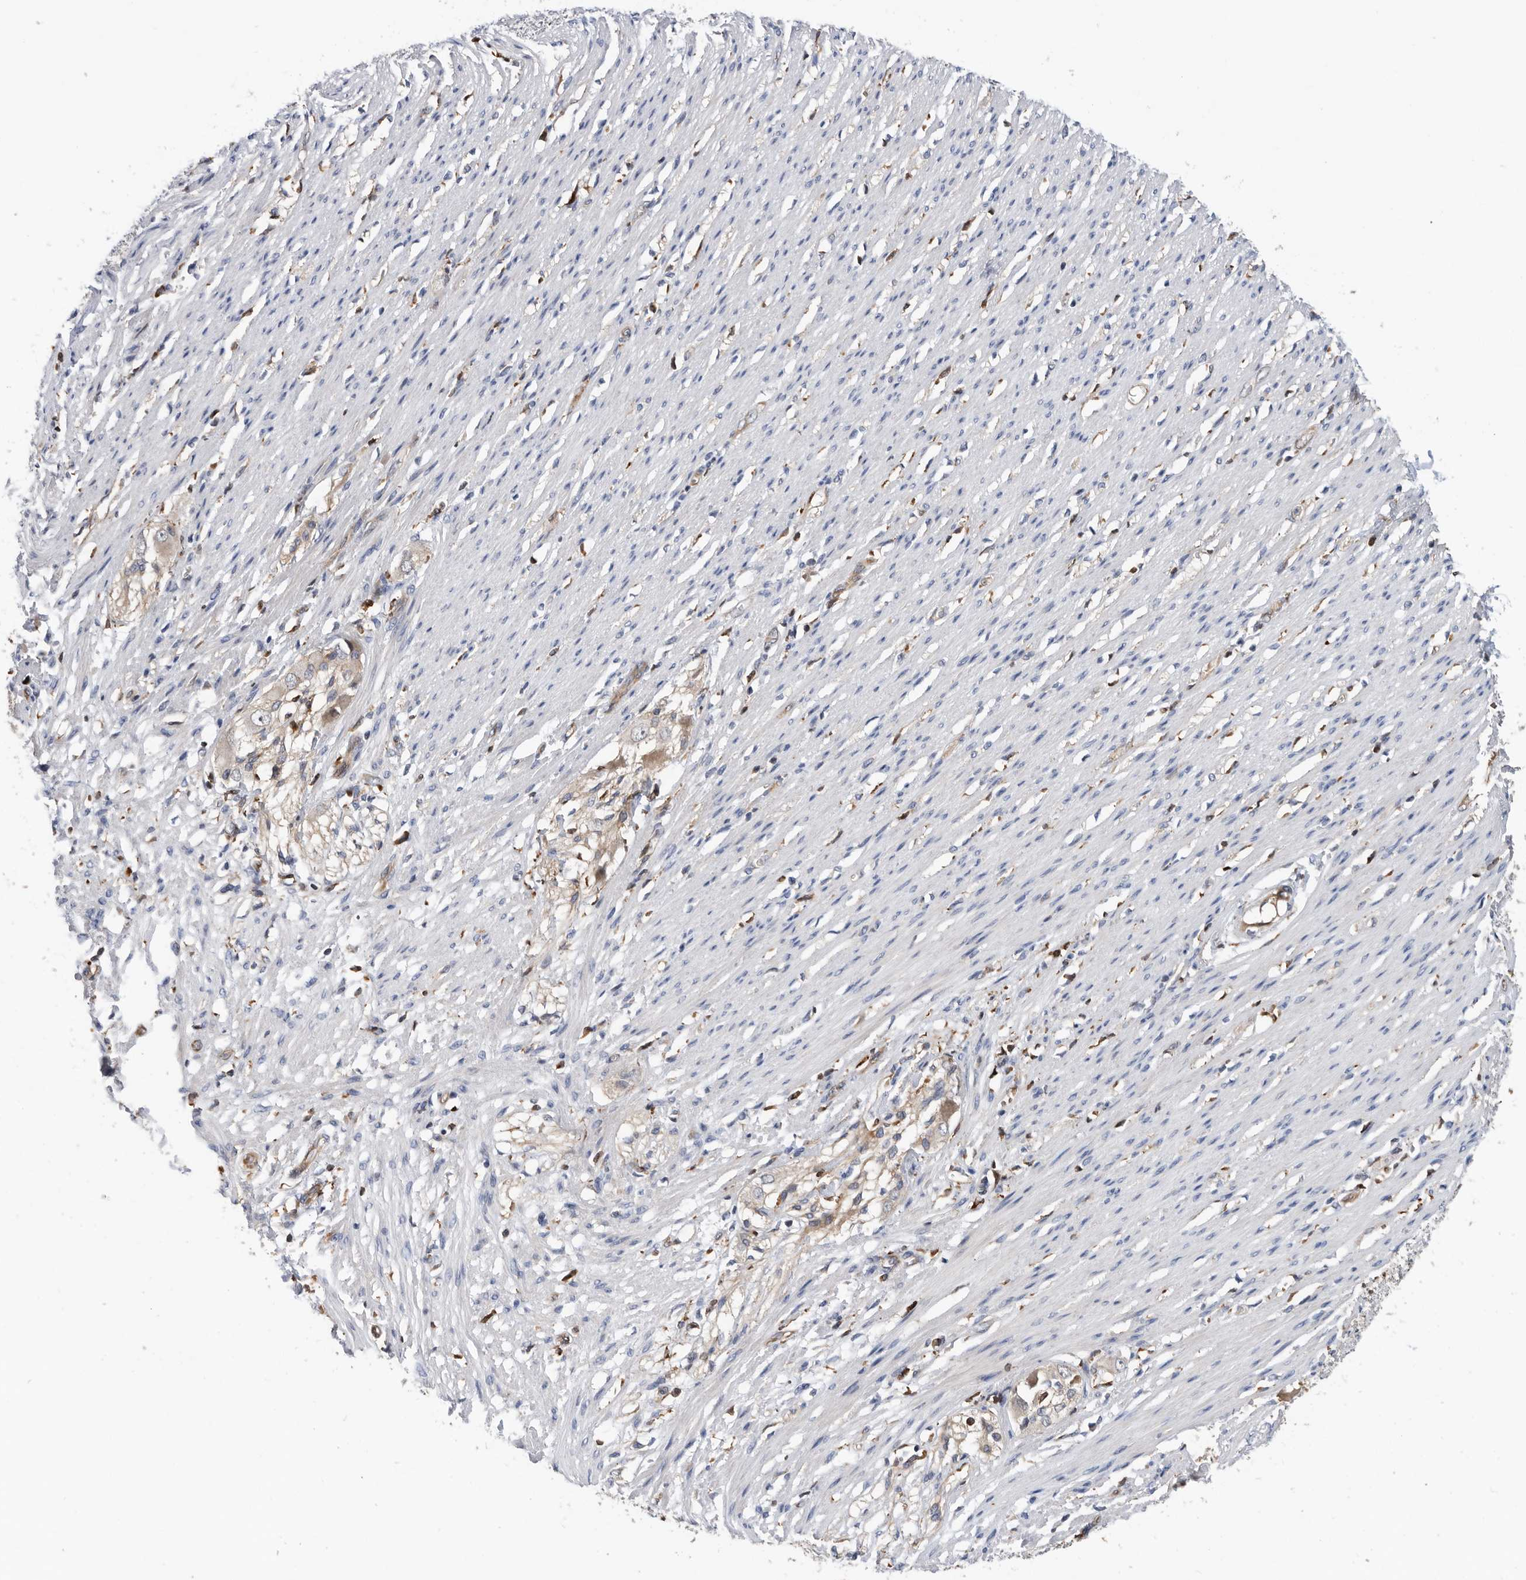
{"staining": {"intensity": "negative", "quantity": "none", "location": "none"}, "tissue": "smooth muscle", "cell_type": "Smooth muscle cells", "image_type": "normal", "snomed": [{"axis": "morphology", "description": "Normal tissue, NOS"}, {"axis": "morphology", "description": "Adenocarcinoma, NOS"}, {"axis": "topography", "description": "Colon"}, {"axis": "topography", "description": "Peripheral nerve tissue"}], "caption": "IHC micrograph of normal smooth muscle stained for a protein (brown), which demonstrates no expression in smooth muscle cells. (DAB (3,3'-diaminobenzidine) immunohistochemistry (IHC) visualized using brightfield microscopy, high magnification).", "gene": "ATAD2", "patient": {"sex": "male", "age": 14}}